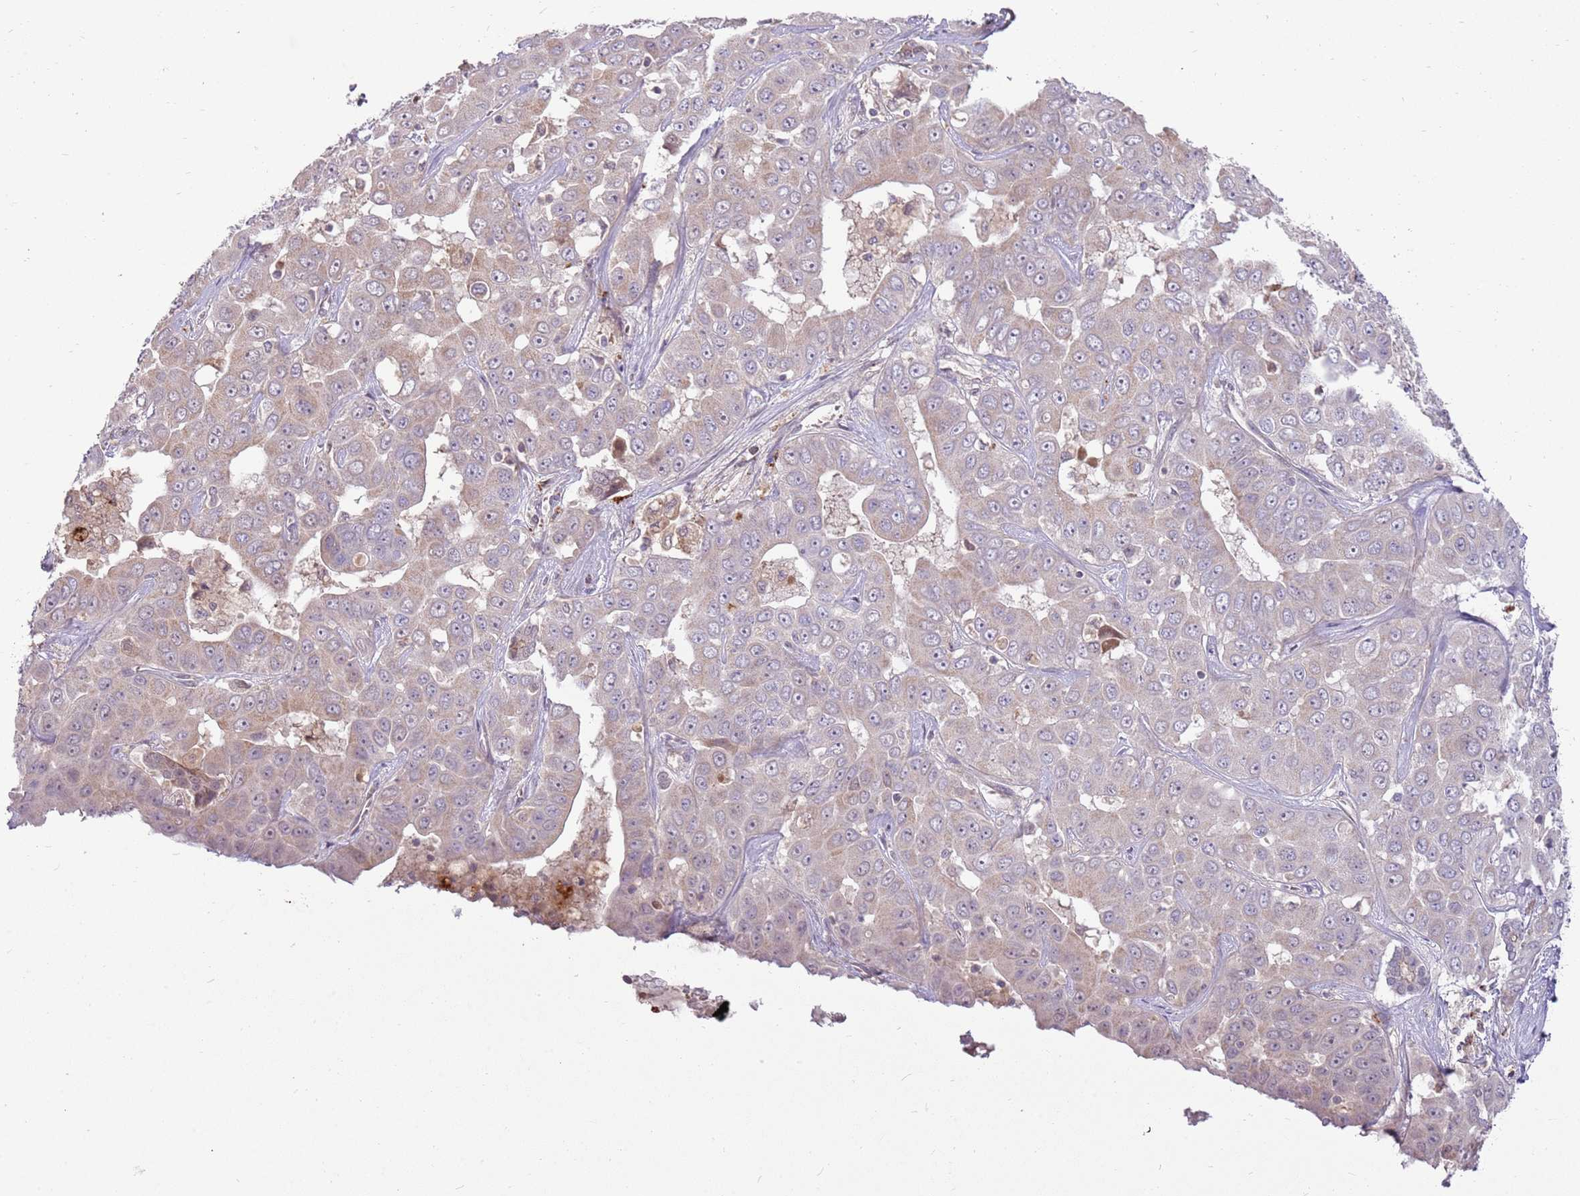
{"staining": {"intensity": "weak", "quantity": "<25%", "location": "cytoplasmic/membranous"}, "tissue": "liver cancer", "cell_type": "Tumor cells", "image_type": "cancer", "snomed": [{"axis": "morphology", "description": "Cholangiocarcinoma"}, {"axis": "topography", "description": "Liver"}], "caption": "A high-resolution photomicrograph shows immunohistochemistry (IHC) staining of liver cancer, which demonstrates no significant staining in tumor cells.", "gene": "NBPF6", "patient": {"sex": "female", "age": 52}}